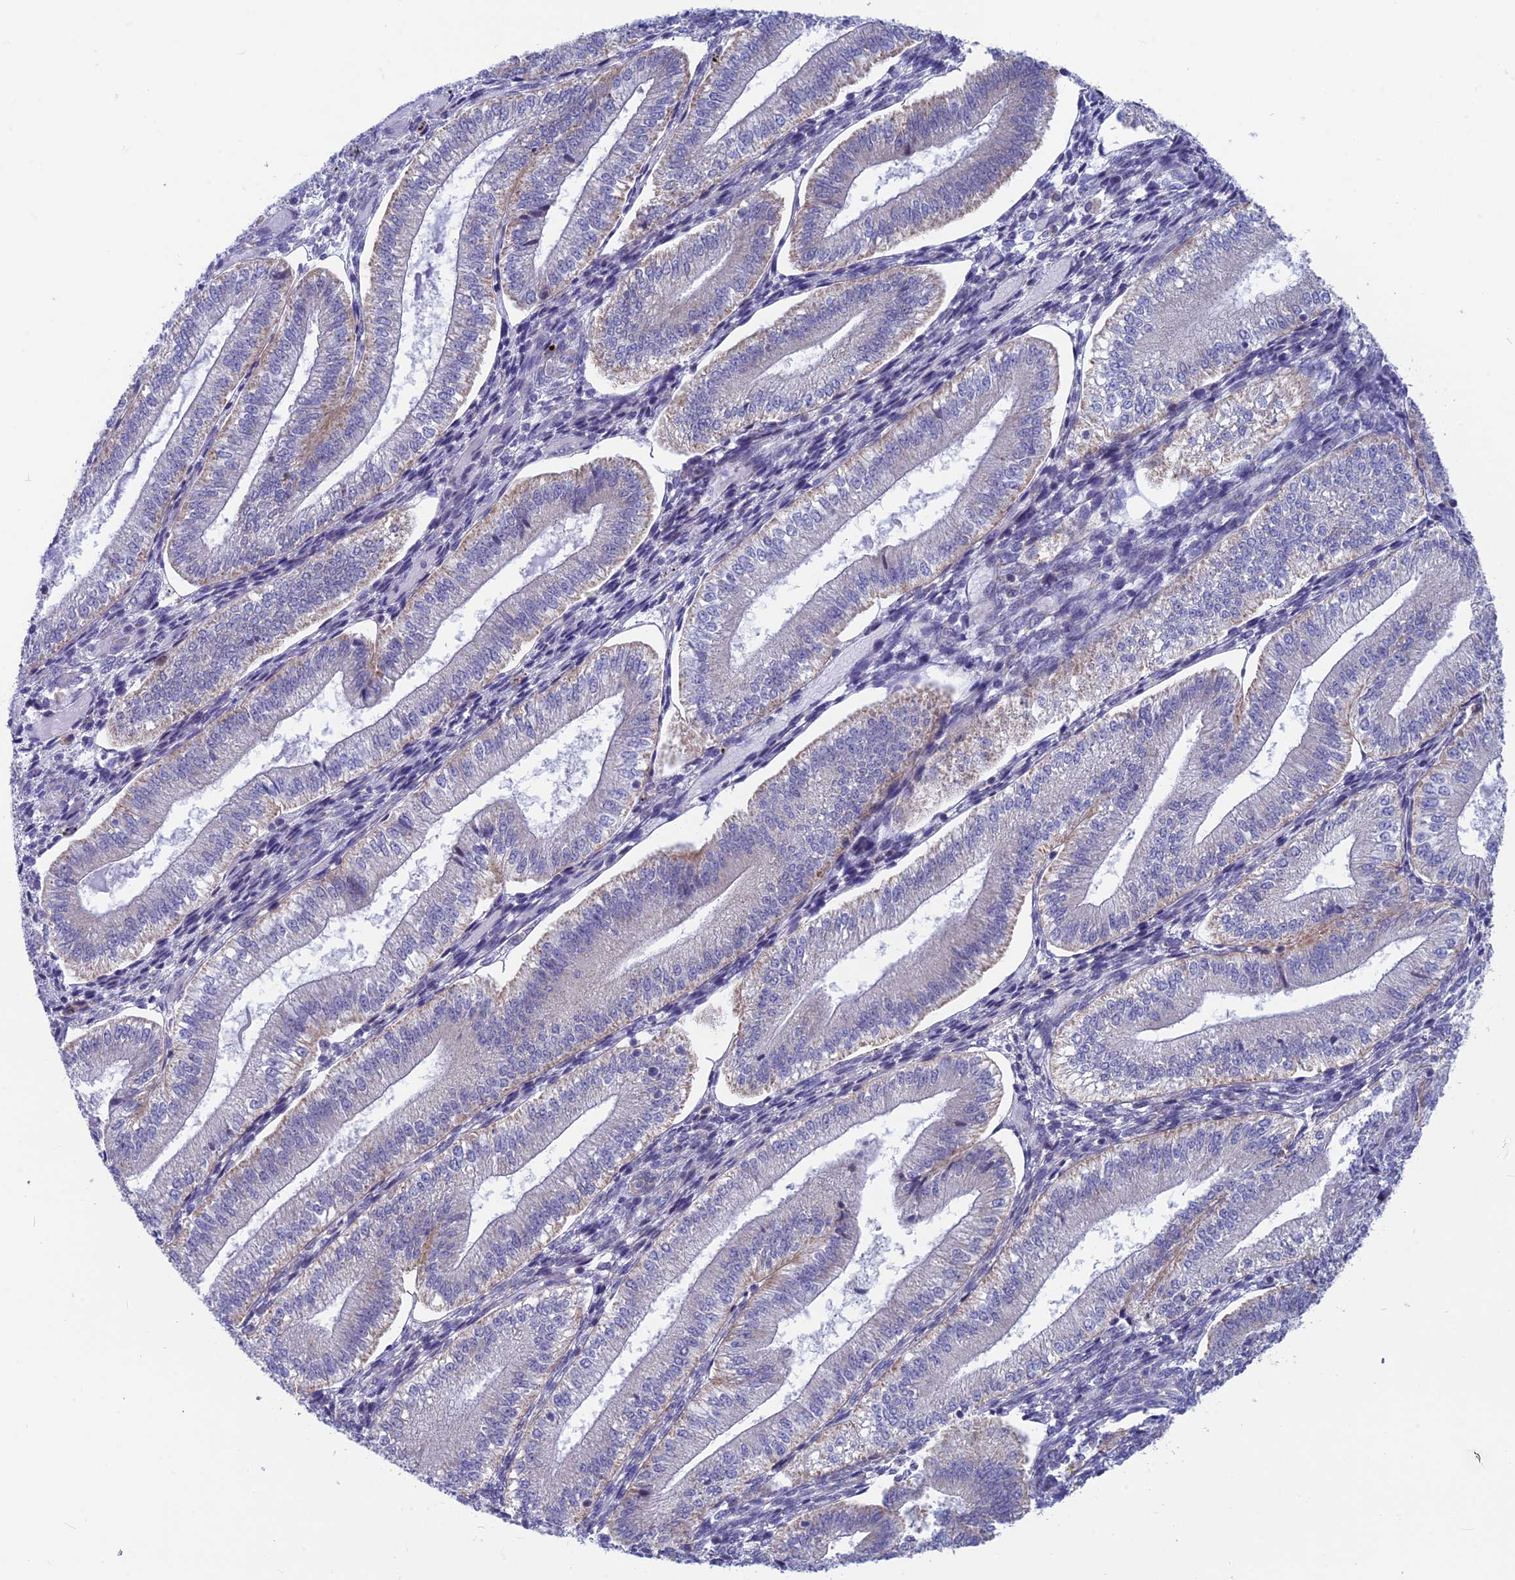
{"staining": {"intensity": "negative", "quantity": "none", "location": "none"}, "tissue": "endometrium", "cell_type": "Cells in endometrial stroma", "image_type": "normal", "snomed": [{"axis": "morphology", "description": "Normal tissue, NOS"}, {"axis": "topography", "description": "Endometrium"}], "caption": "The histopathology image shows no significant staining in cells in endometrial stroma of endometrium. Nuclei are stained in blue.", "gene": "PLAC9", "patient": {"sex": "female", "age": 34}}